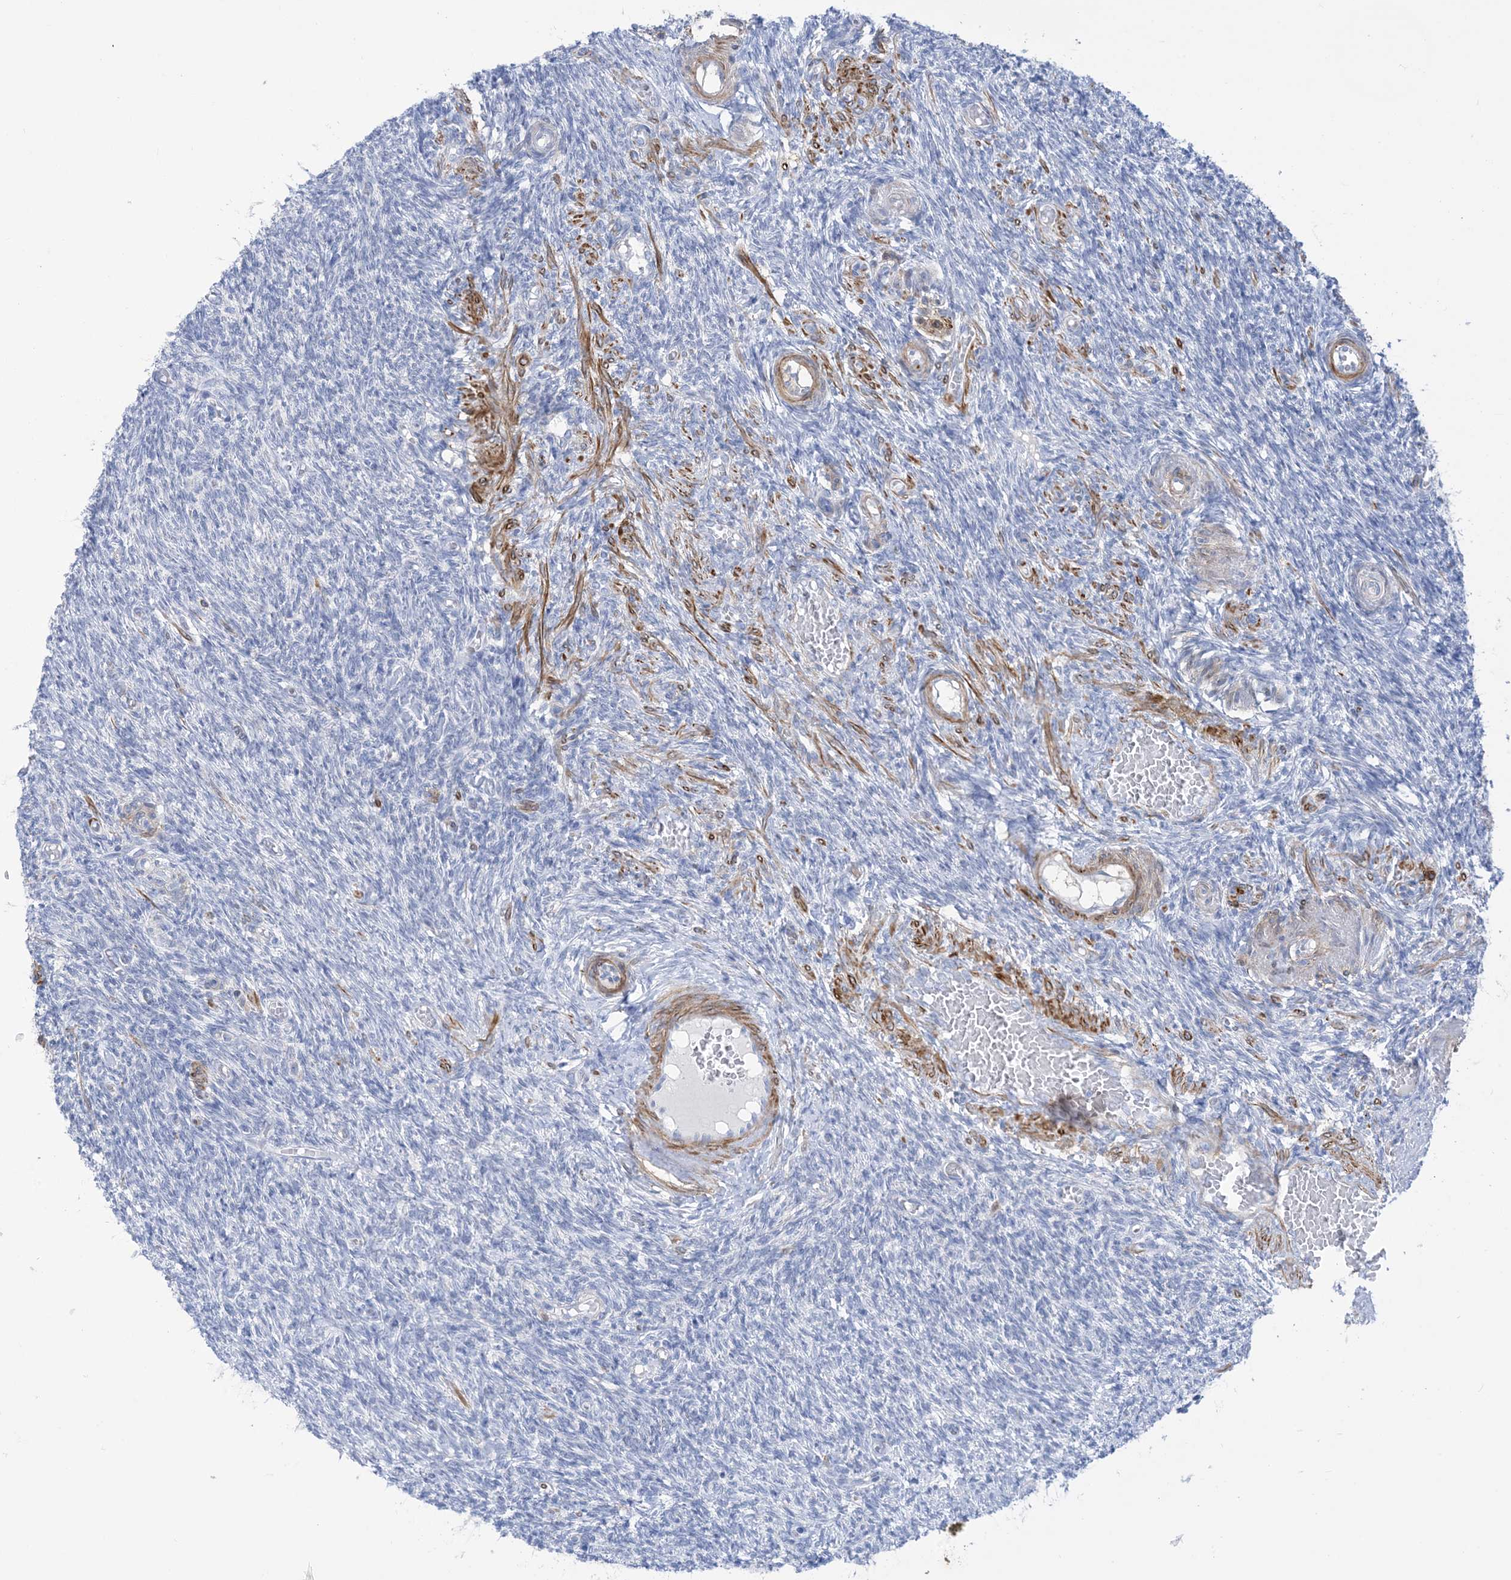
{"staining": {"intensity": "negative", "quantity": "none", "location": "none"}, "tissue": "ovary", "cell_type": "Ovarian stroma cells", "image_type": "normal", "snomed": [{"axis": "morphology", "description": "Normal tissue, NOS"}, {"axis": "topography", "description": "Ovary"}], "caption": "This is an IHC histopathology image of normal ovary. There is no staining in ovarian stroma cells.", "gene": "MARS2", "patient": {"sex": "female", "age": 27}}